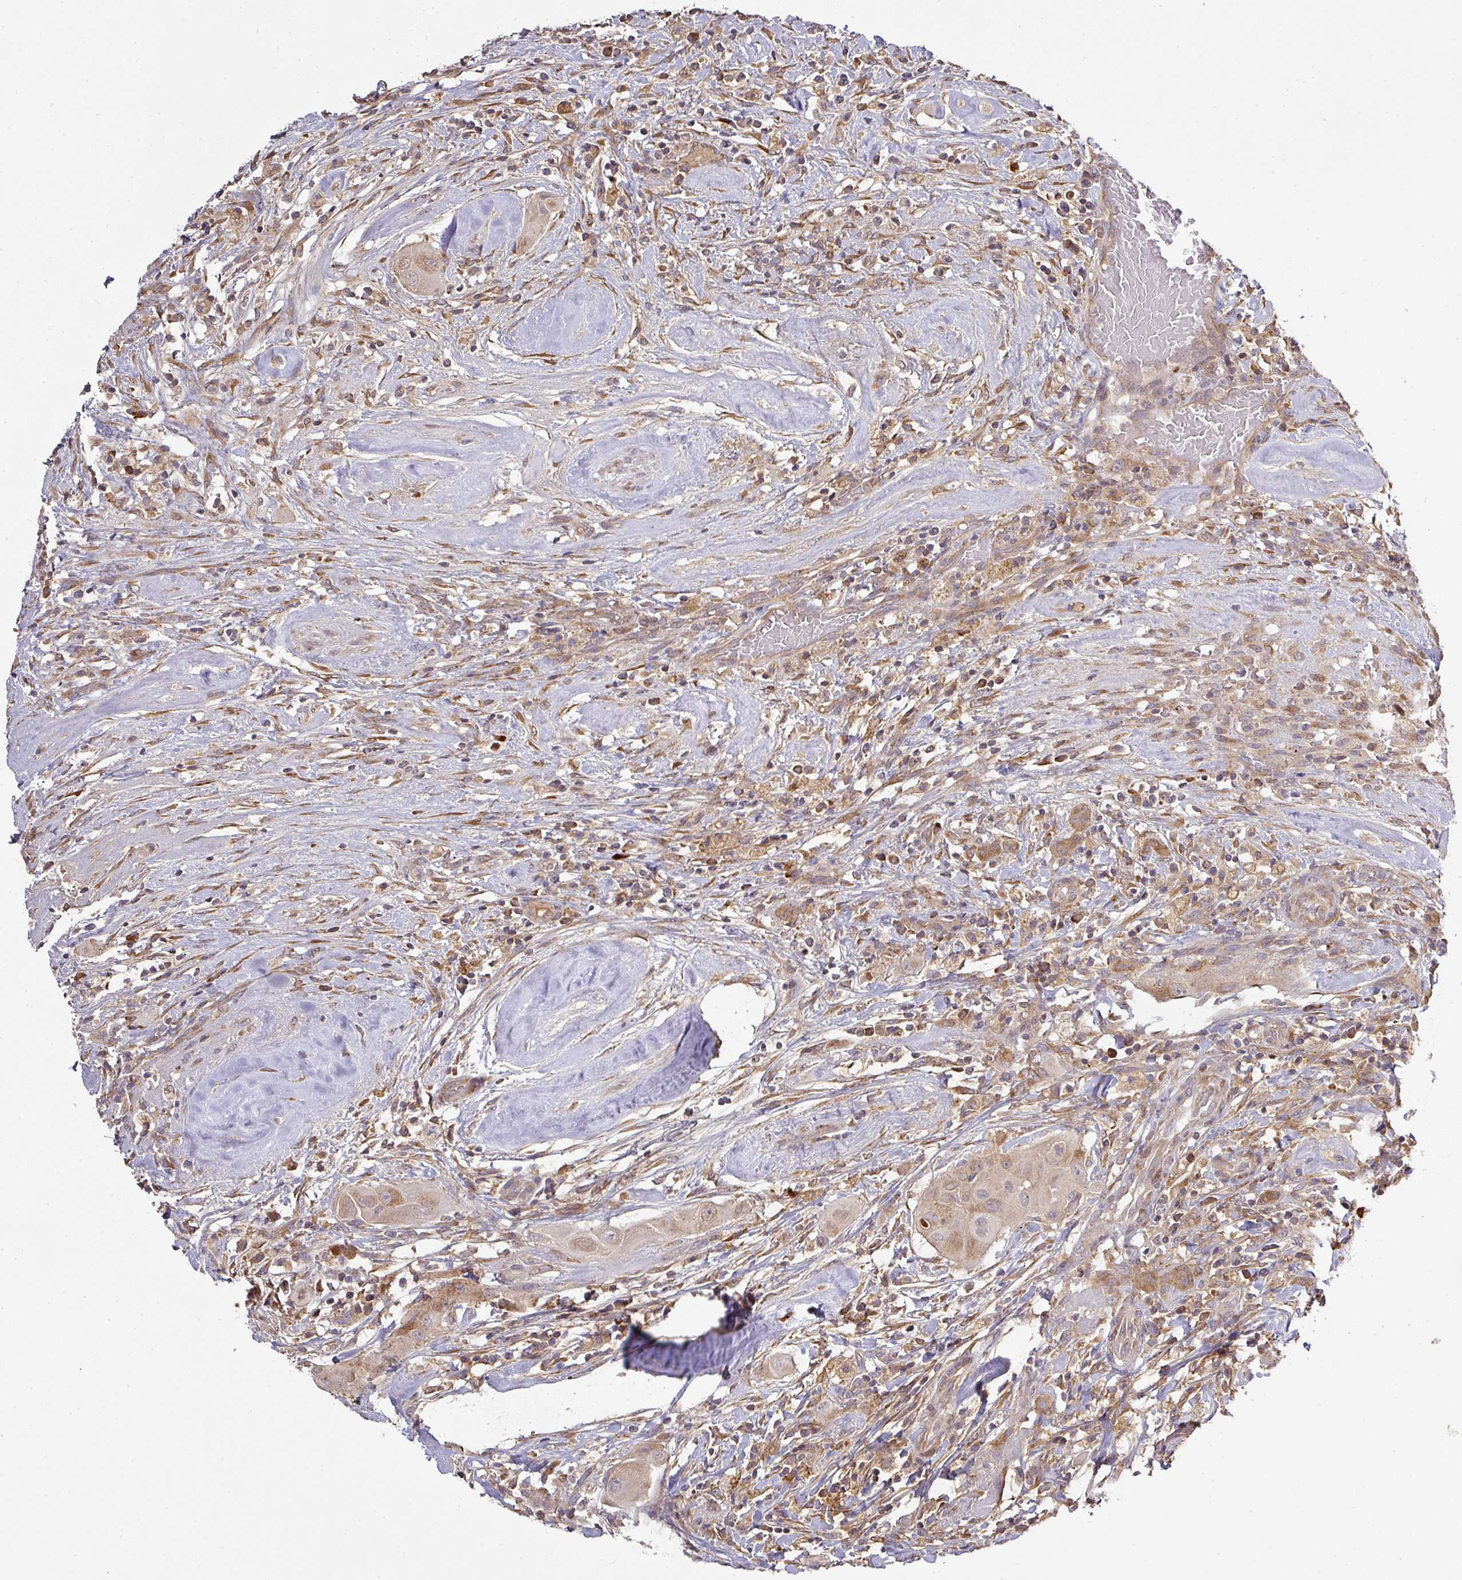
{"staining": {"intensity": "weak", "quantity": ">75%", "location": "cytoplasmic/membranous"}, "tissue": "thyroid cancer", "cell_type": "Tumor cells", "image_type": "cancer", "snomed": [{"axis": "morphology", "description": "Papillary adenocarcinoma, NOS"}, {"axis": "topography", "description": "Thyroid gland"}], "caption": "High-power microscopy captured an immunohistochemistry (IHC) histopathology image of papillary adenocarcinoma (thyroid), revealing weak cytoplasmic/membranous staining in about >75% of tumor cells. The protein of interest is shown in brown color, while the nuclei are stained blue.", "gene": "GALP", "patient": {"sex": "female", "age": 59}}